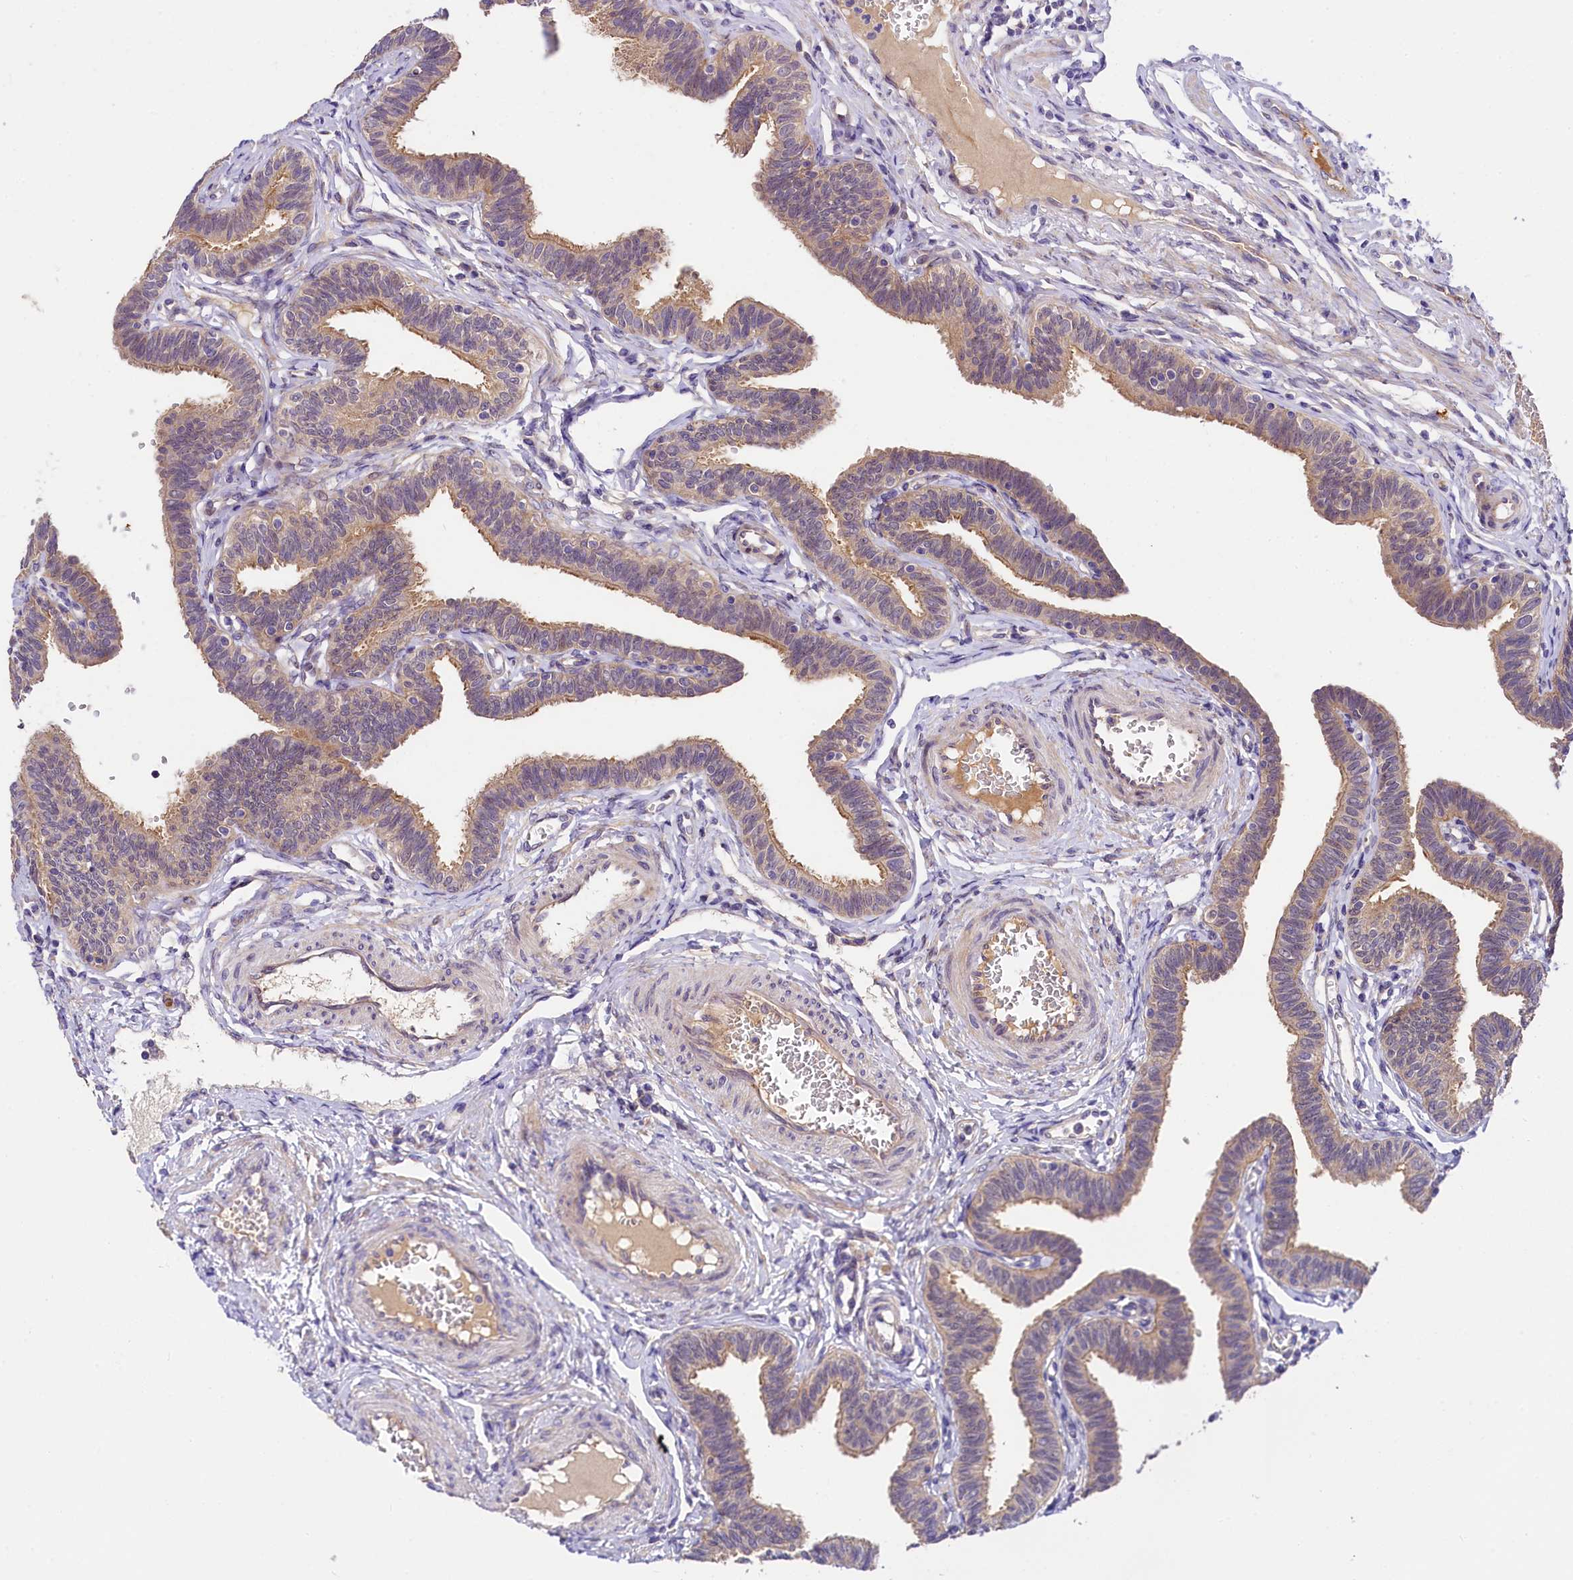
{"staining": {"intensity": "moderate", "quantity": "25%-75%", "location": "cytoplasmic/membranous"}, "tissue": "fallopian tube", "cell_type": "Glandular cells", "image_type": "normal", "snomed": [{"axis": "morphology", "description": "Normal tissue, NOS"}, {"axis": "topography", "description": "Fallopian tube"}, {"axis": "topography", "description": "Ovary"}], "caption": "DAB immunohistochemical staining of normal fallopian tube demonstrates moderate cytoplasmic/membranous protein expression in approximately 25%-75% of glandular cells. The protein is shown in brown color, while the nuclei are stained blue.", "gene": "UBXN6", "patient": {"sex": "female", "age": 23}}